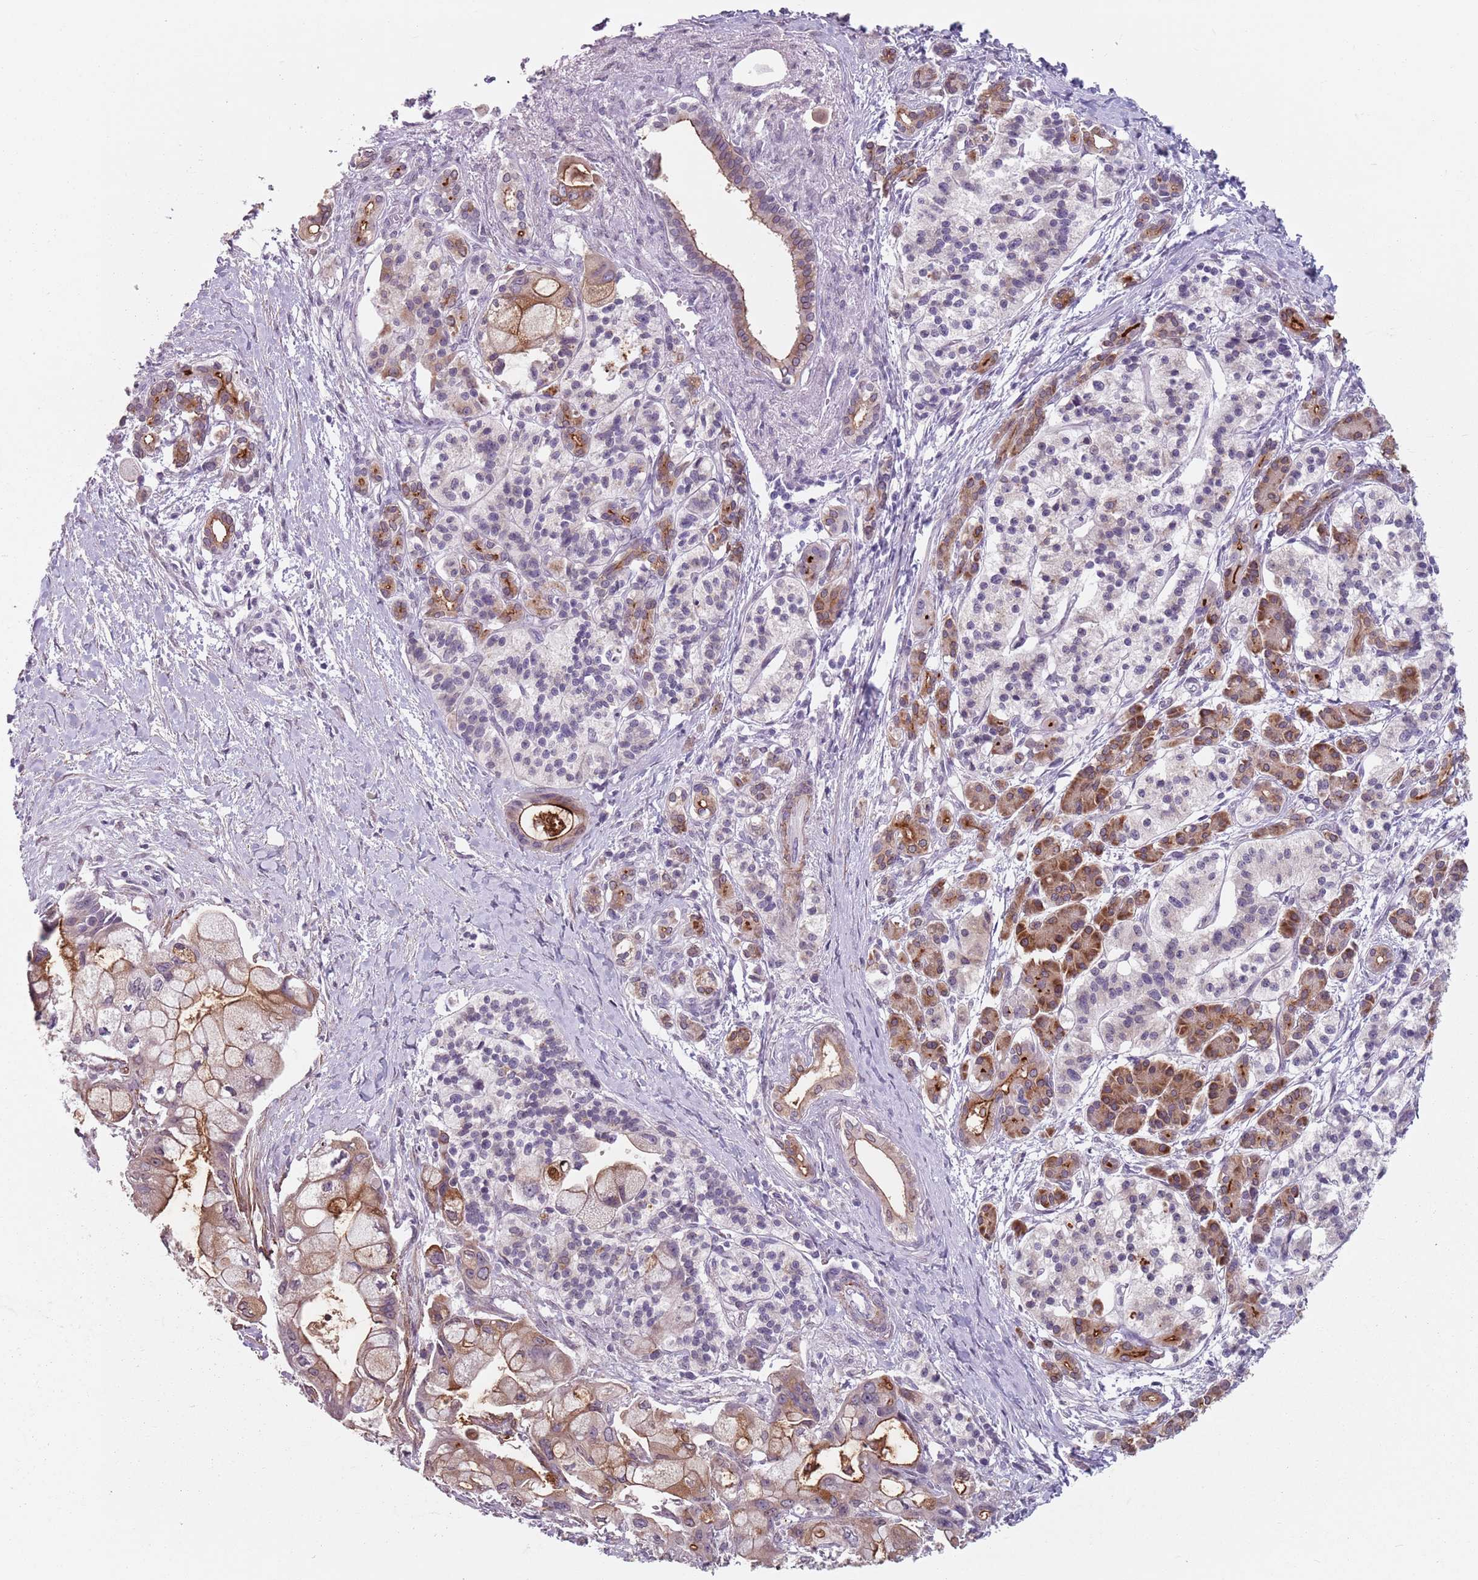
{"staining": {"intensity": "moderate", "quantity": "25%-75%", "location": "cytoplasmic/membranous"}, "tissue": "pancreatic cancer", "cell_type": "Tumor cells", "image_type": "cancer", "snomed": [{"axis": "morphology", "description": "Adenocarcinoma, NOS"}, {"axis": "topography", "description": "Pancreas"}], "caption": "About 25%-75% of tumor cells in human pancreatic cancer show moderate cytoplasmic/membranous protein expression as visualized by brown immunohistochemical staining.", "gene": "TMC4", "patient": {"sex": "male", "age": 68}}